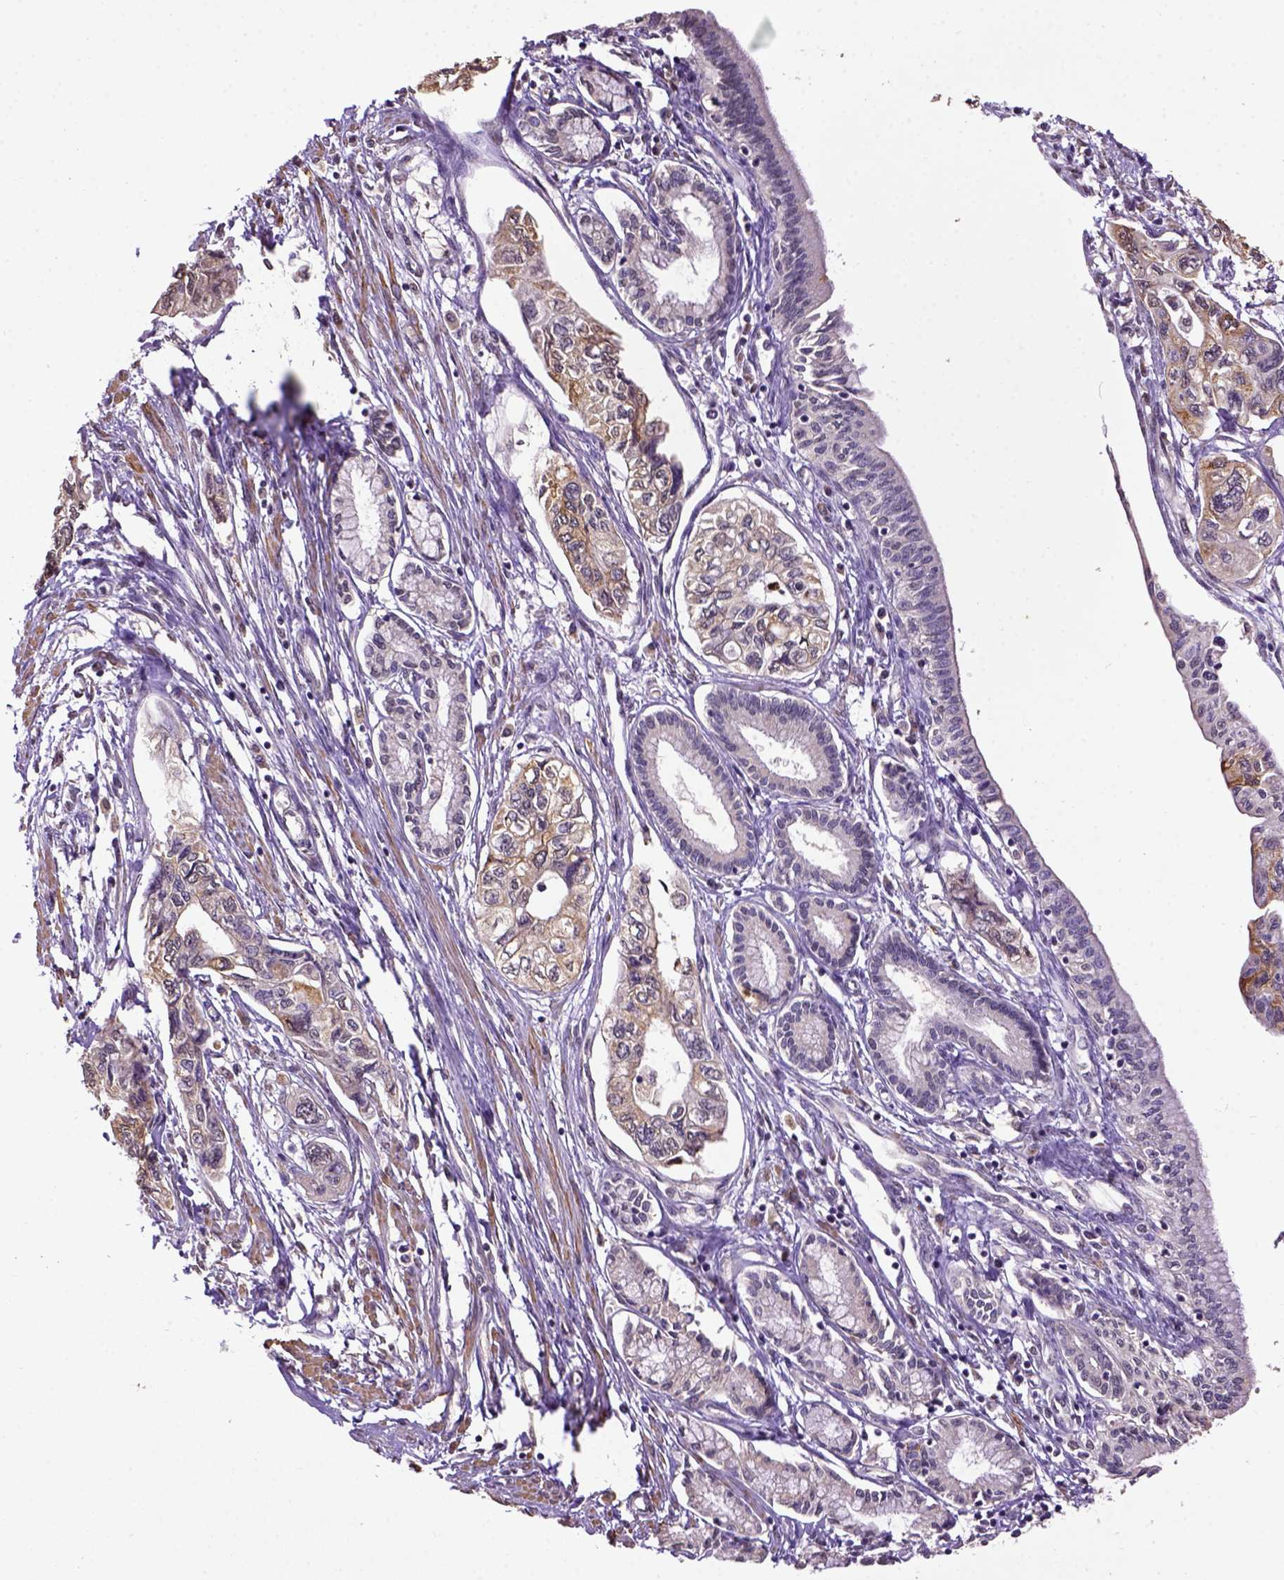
{"staining": {"intensity": "moderate", "quantity": "<25%", "location": "cytoplasmic/membranous"}, "tissue": "pancreatic cancer", "cell_type": "Tumor cells", "image_type": "cancer", "snomed": [{"axis": "morphology", "description": "Adenocarcinoma, NOS"}, {"axis": "topography", "description": "Pancreas"}], "caption": "The histopathology image demonstrates a brown stain indicating the presence of a protein in the cytoplasmic/membranous of tumor cells in pancreatic adenocarcinoma.", "gene": "WDR17", "patient": {"sex": "female", "age": 76}}